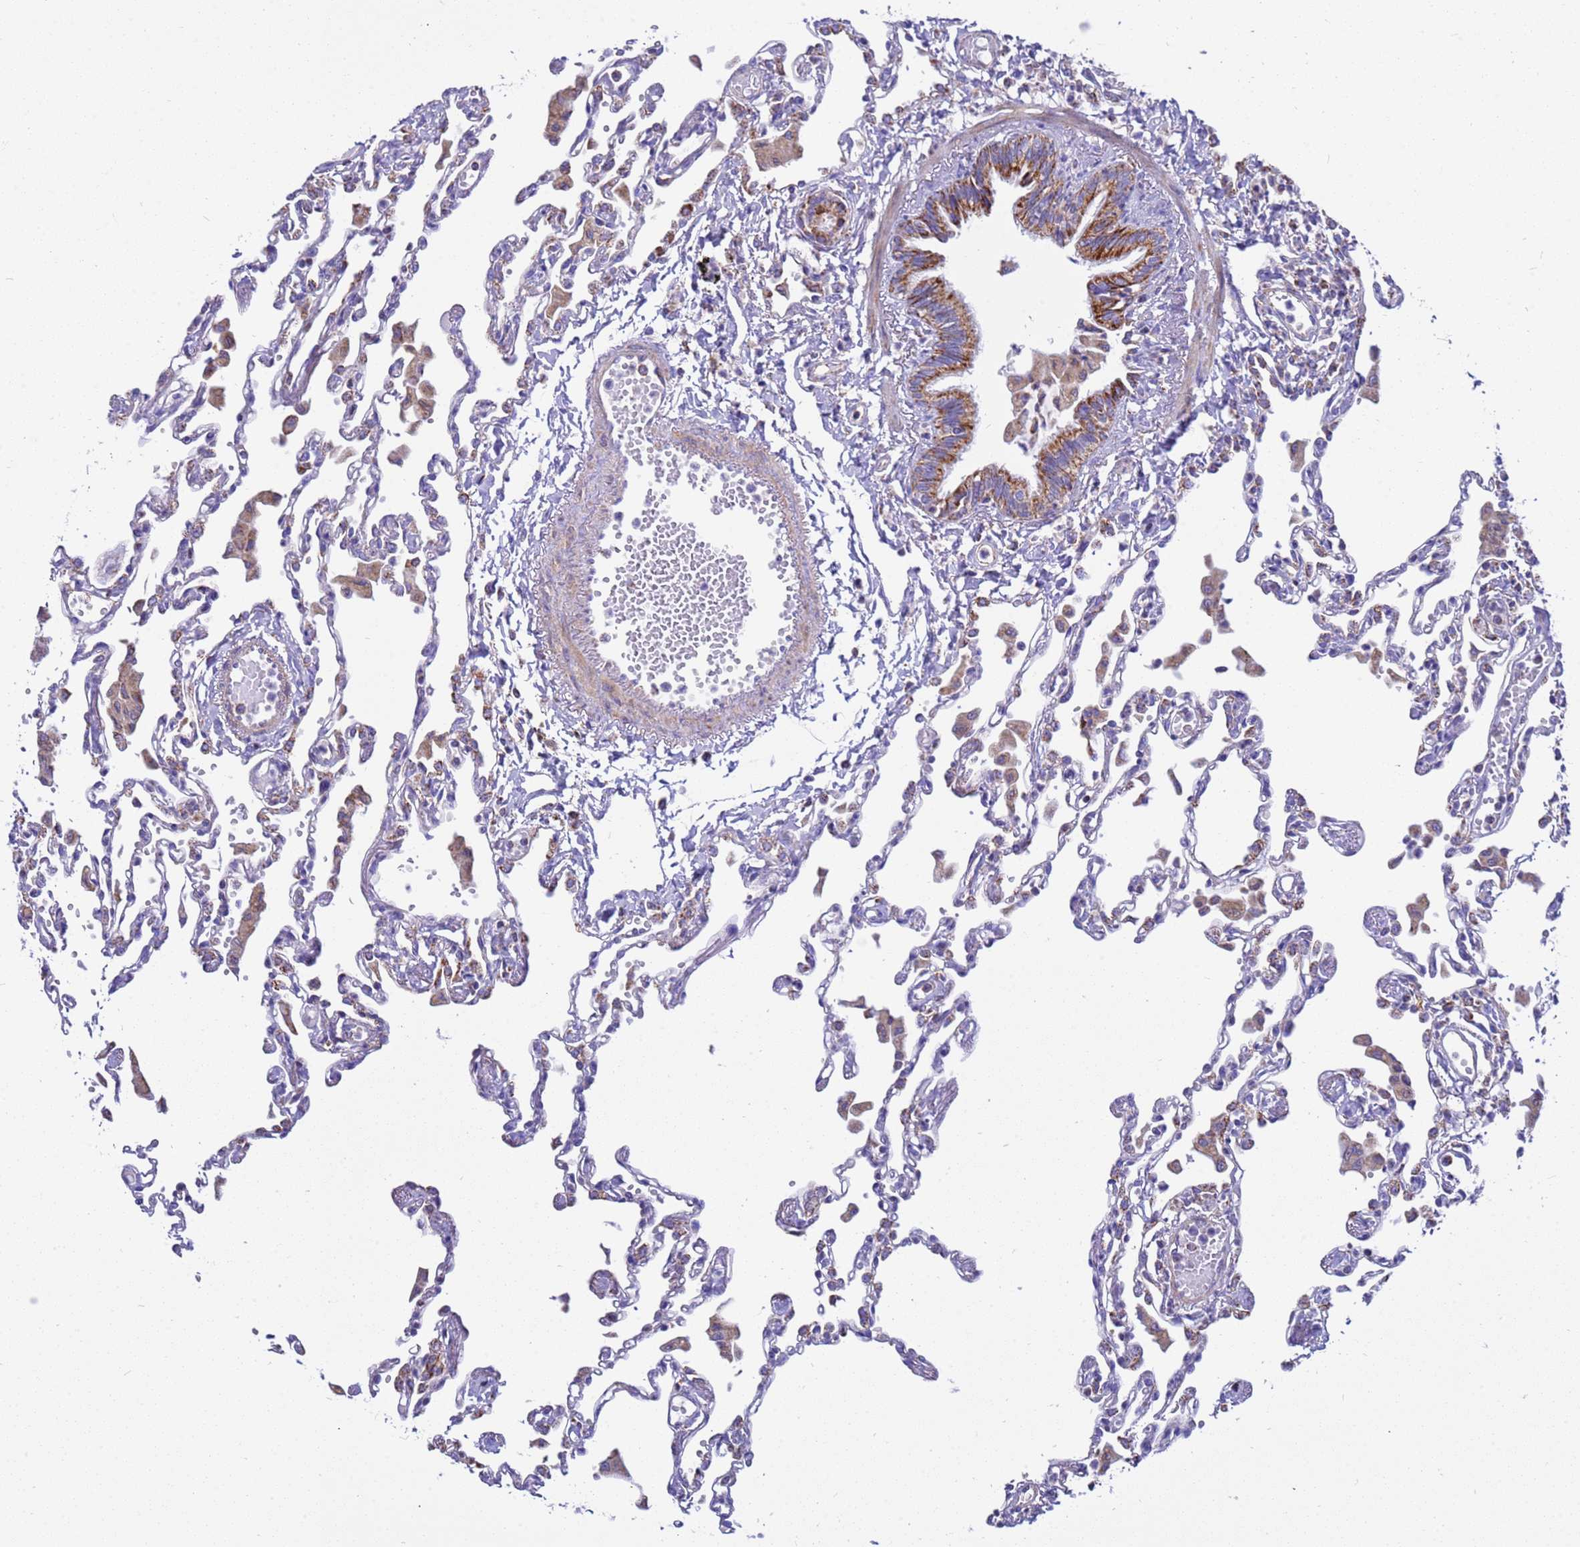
{"staining": {"intensity": "negative", "quantity": "none", "location": "none"}, "tissue": "lung", "cell_type": "Alveolar cells", "image_type": "normal", "snomed": [{"axis": "morphology", "description": "Normal tissue, NOS"}, {"axis": "topography", "description": "Bronchus"}, {"axis": "topography", "description": "Lung"}], "caption": "Human lung stained for a protein using immunohistochemistry displays no staining in alveolar cells.", "gene": "RNF165", "patient": {"sex": "female", "age": 49}}